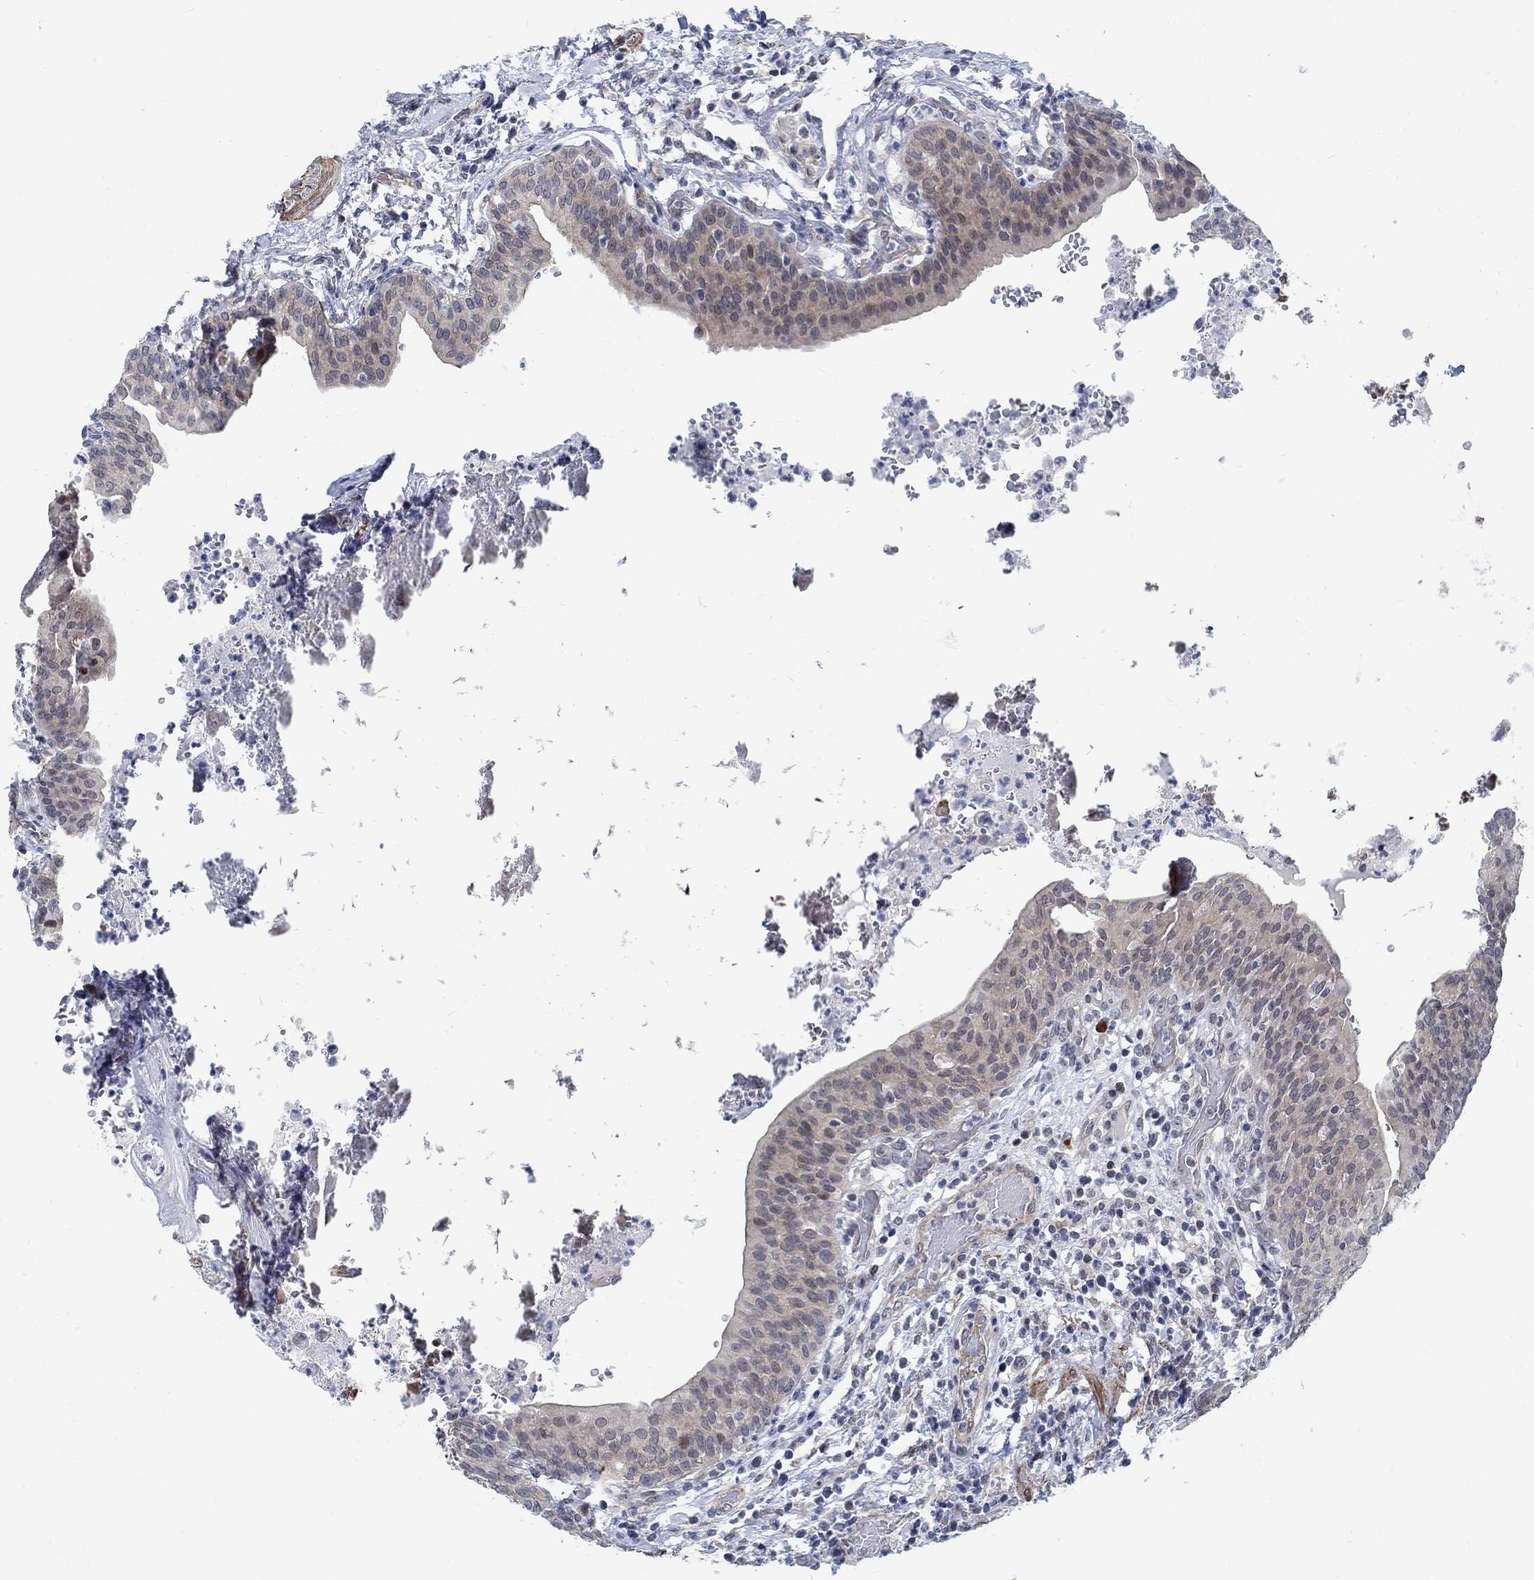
{"staining": {"intensity": "weak", "quantity": "<25%", "location": "cytoplasmic/membranous"}, "tissue": "urinary bladder", "cell_type": "Urothelial cells", "image_type": "normal", "snomed": [{"axis": "morphology", "description": "Normal tissue, NOS"}, {"axis": "topography", "description": "Urinary bladder"}], "caption": "An image of urinary bladder stained for a protein displays no brown staining in urothelial cells.", "gene": "KCNH8", "patient": {"sex": "male", "age": 66}}